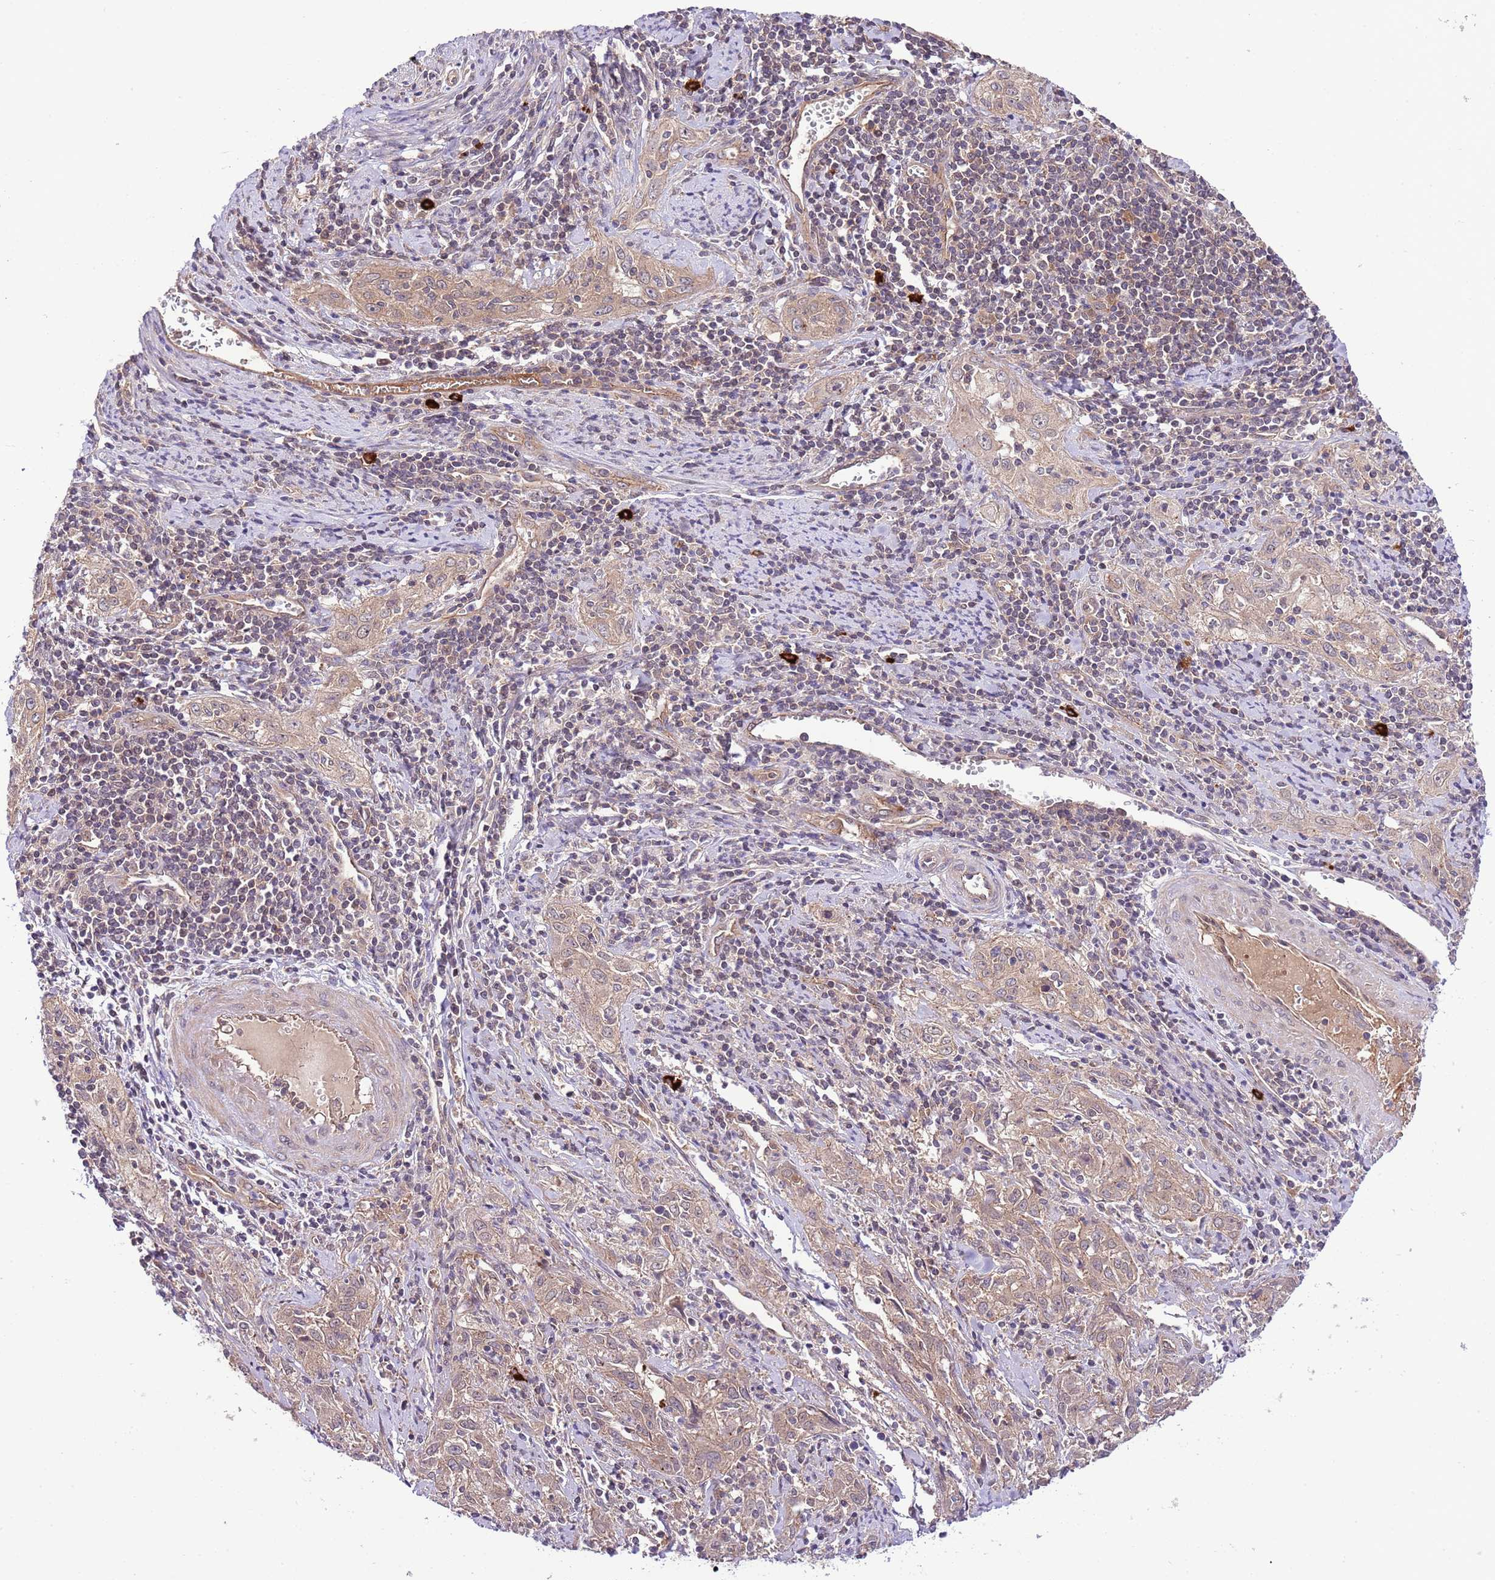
{"staining": {"intensity": "weak", "quantity": ">75%", "location": "cytoplasmic/membranous"}, "tissue": "cervical cancer", "cell_type": "Tumor cells", "image_type": "cancer", "snomed": [{"axis": "morphology", "description": "Squamous cell carcinoma, NOS"}, {"axis": "topography", "description": "Cervix"}], "caption": "Immunohistochemical staining of human cervical cancer (squamous cell carcinoma) reveals weak cytoplasmic/membranous protein expression in about >75% of tumor cells. The staining was performed using DAB (3,3'-diaminobenzidine), with brown indicating positive protein expression. Nuclei are stained blue with hematoxylin.", "gene": "DONSON", "patient": {"sex": "female", "age": 57}}